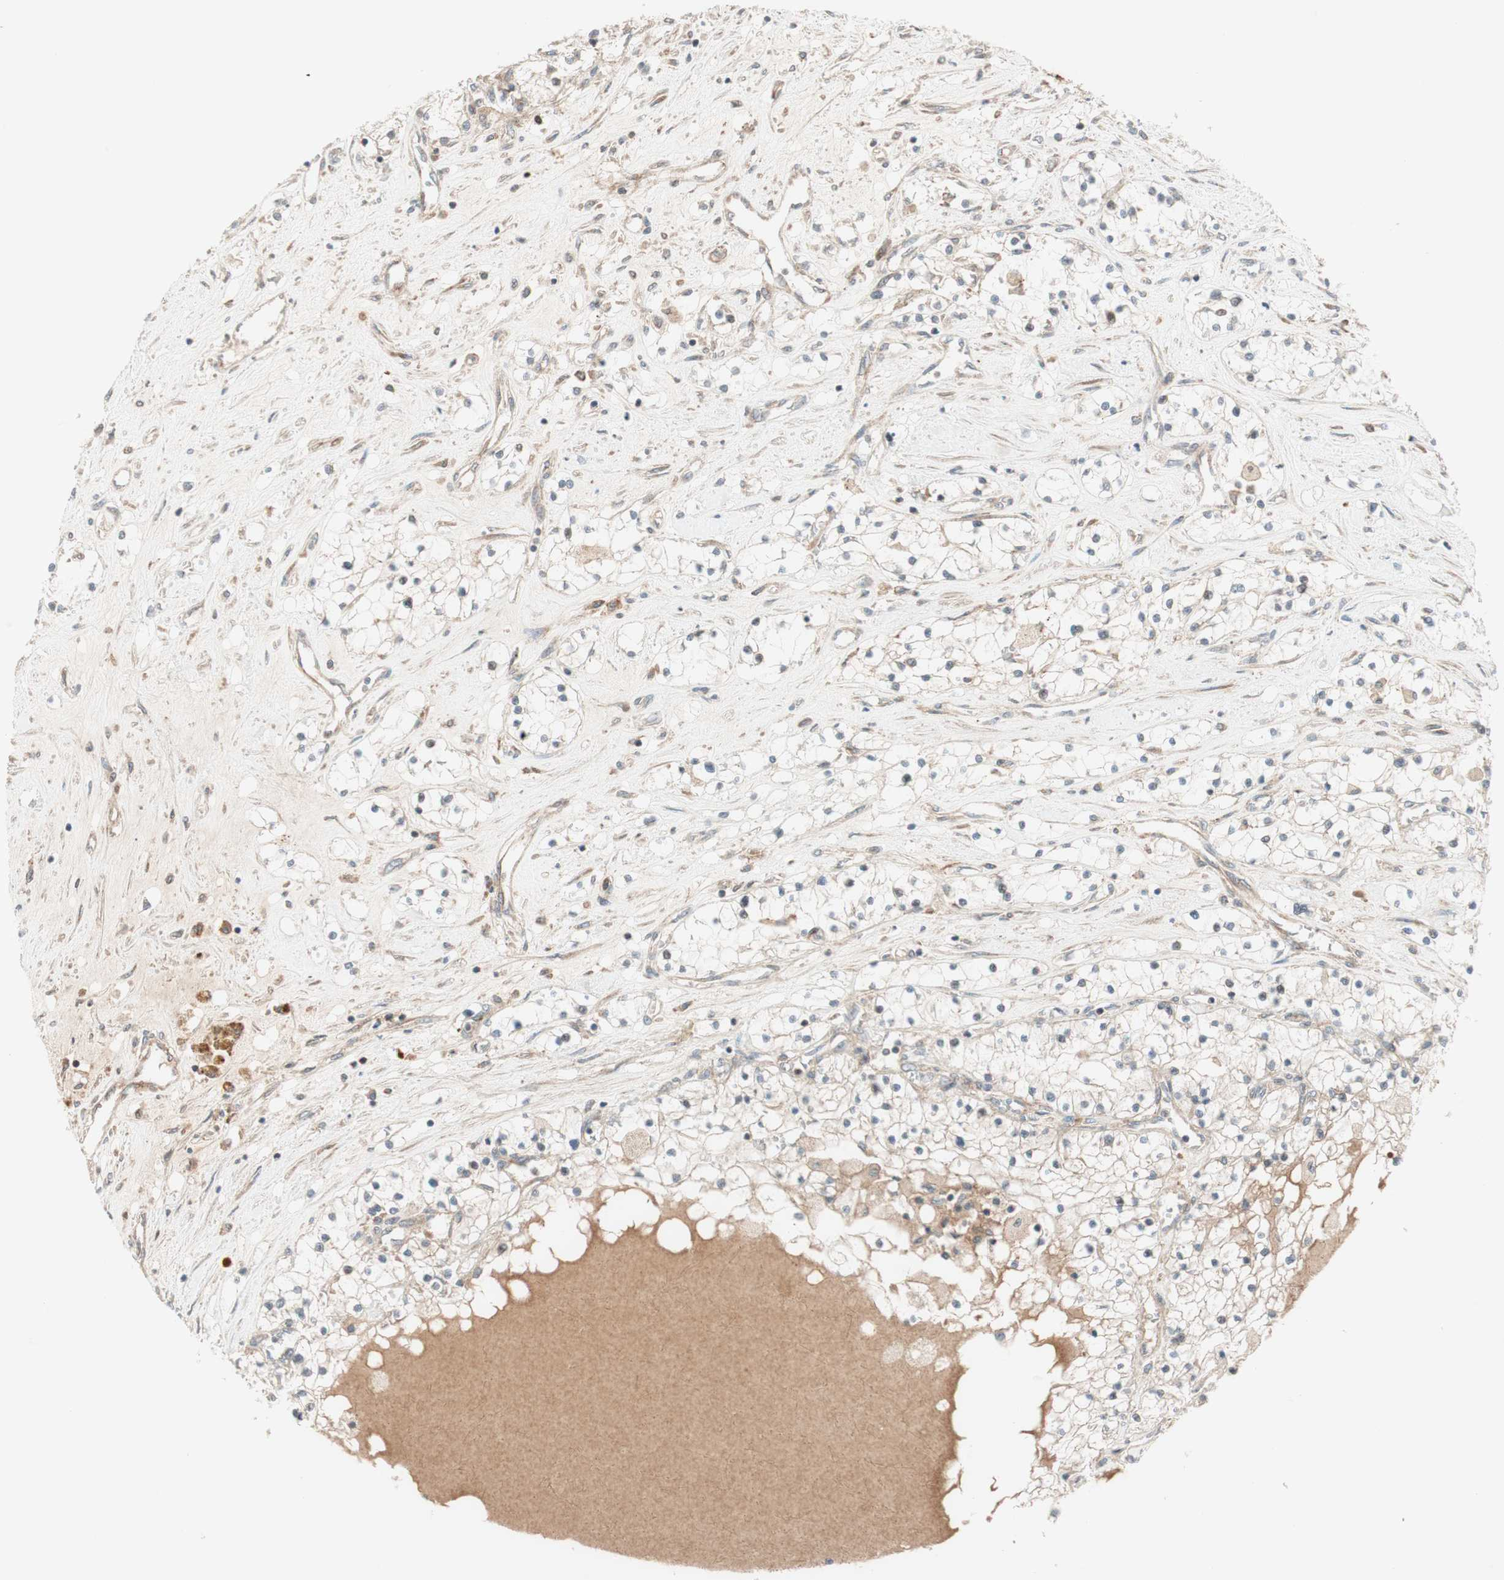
{"staining": {"intensity": "weak", "quantity": ">75%", "location": "cytoplasmic/membranous"}, "tissue": "renal cancer", "cell_type": "Tumor cells", "image_type": "cancer", "snomed": [{"axis": "morphology", "description": "Adenocarcinoma, NOS"}, {"axis": "topography", "description": "Kidney"}], "caption": "Human renal cancer (adenocarcinoma) stained with a brown dye demonstrates weak cytoplasmic/membranous positive staining in approximately >75% of tumor cells.", "gene": "ABI1", "patient": {"sex": "male", "age": 68}}